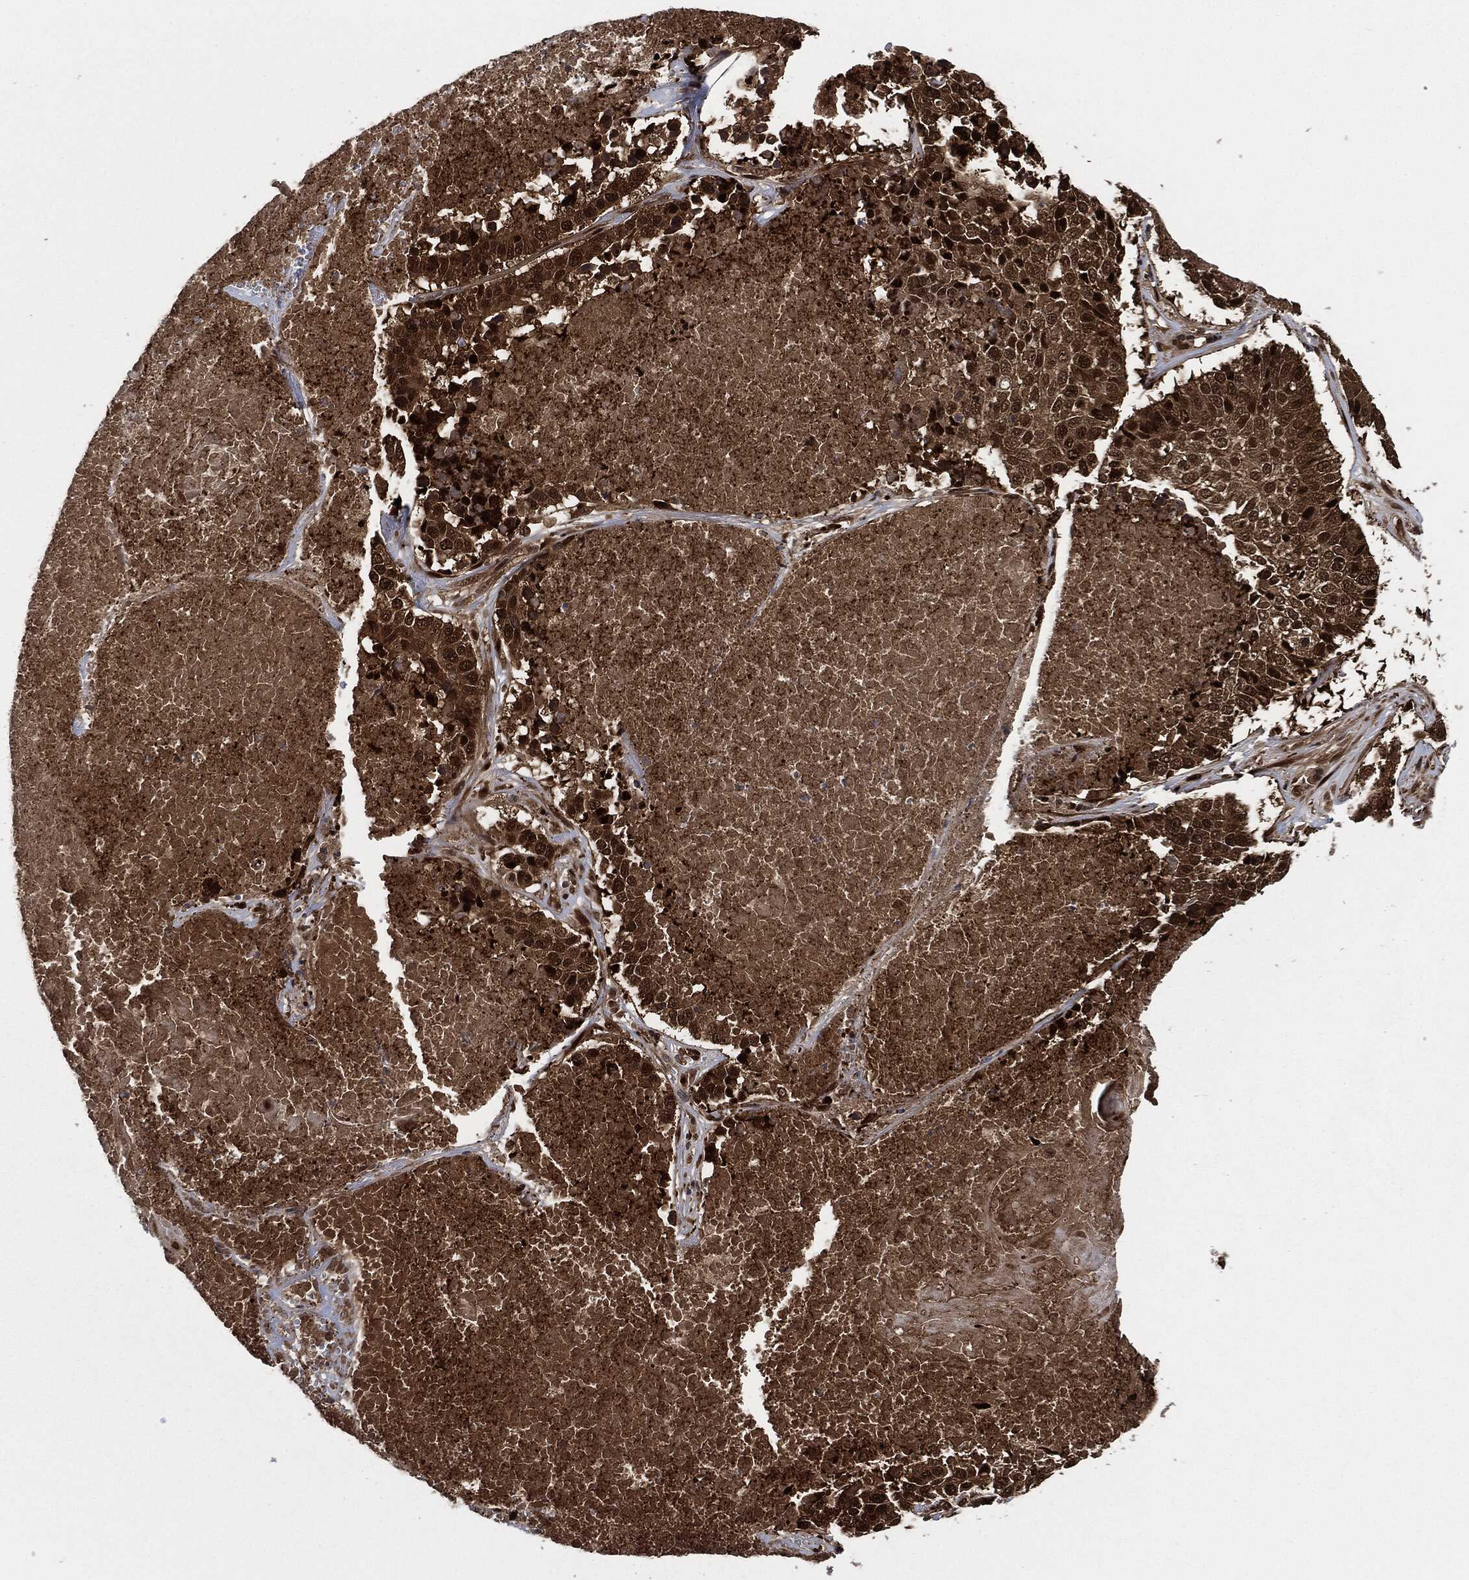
{"staining": {"intensity": "strong", "quantity": ">75%", "location": "nuclear"}, "tissue": "lung cancer", "cell_type": "Tumor cells", "image_type": "cancer", "snomed": [{"axis": "morphology", "description": "Squamous cell carcinoma, NOS"}, {"axis": "topography", "description": "Lung"}], "caption": "This micrograph displays immunohistochemistry (IHC) staining of human lung cancer (squamous cell carcinoma), with high strong nuclear staining in approximately >75% of tumor cells.", "gene": "DCTN1", "patient": {"sex": "male", "age": 64}}